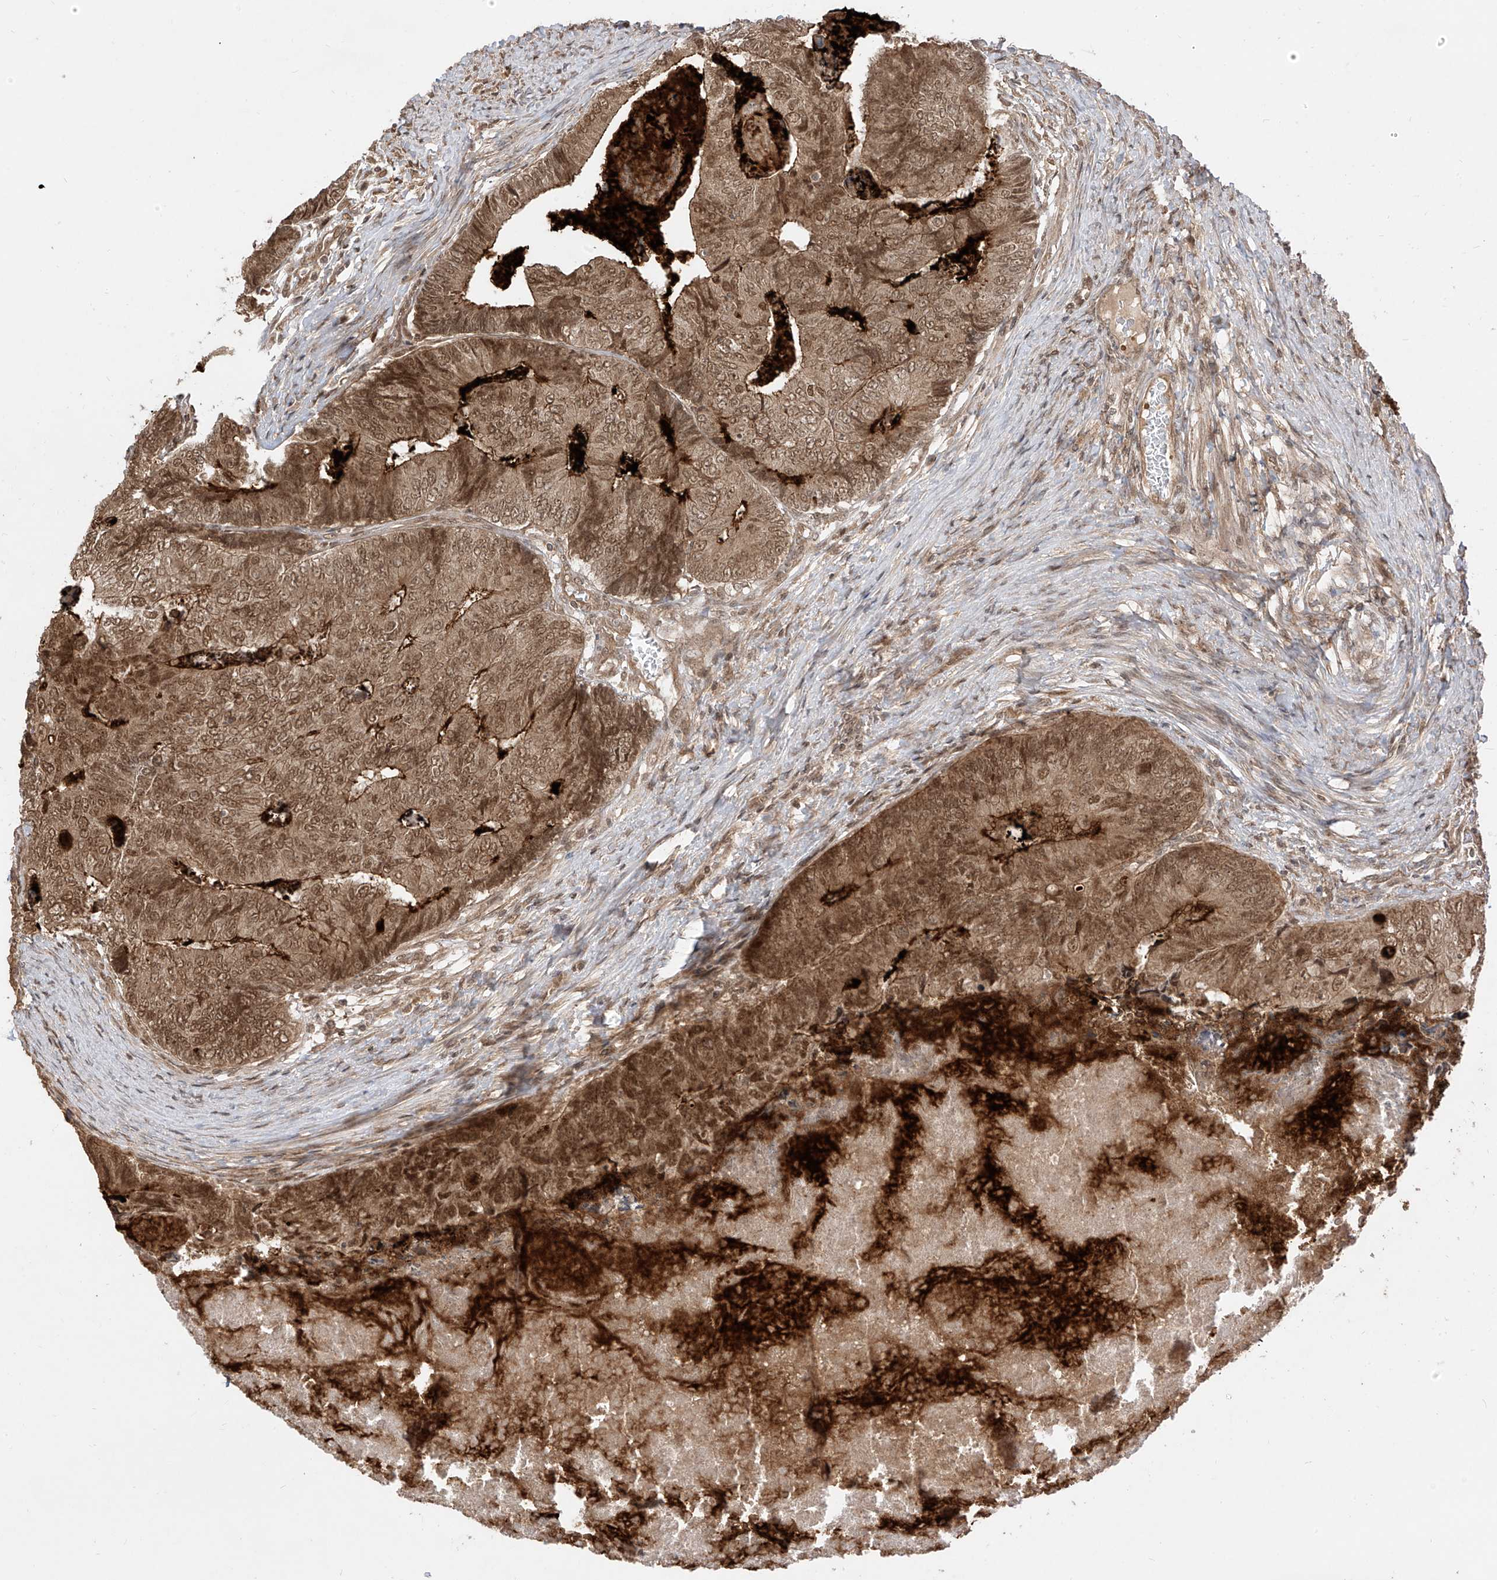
{"staining": {"intensity": "moderate", "quantity": ">75%", "location": "cytoplasmic/membranous,nuclear"}, "tissue": "colorectal cancer", "cell_type": "Tumor cells", "image_type": "cancer", "snomed": [{"axis": "morphology", "description": "Adenocarcinoma, NOS"}, {"axis": "topography", "description": "Colon"}], "caption": "Protein staining reveals moderate cytoplasmic/membranous and nuclear positivity in about >75% of tumor cells in colorectal cancer.", "gene": "LCOR", "patient": {"sex": "female", "age": 67}}